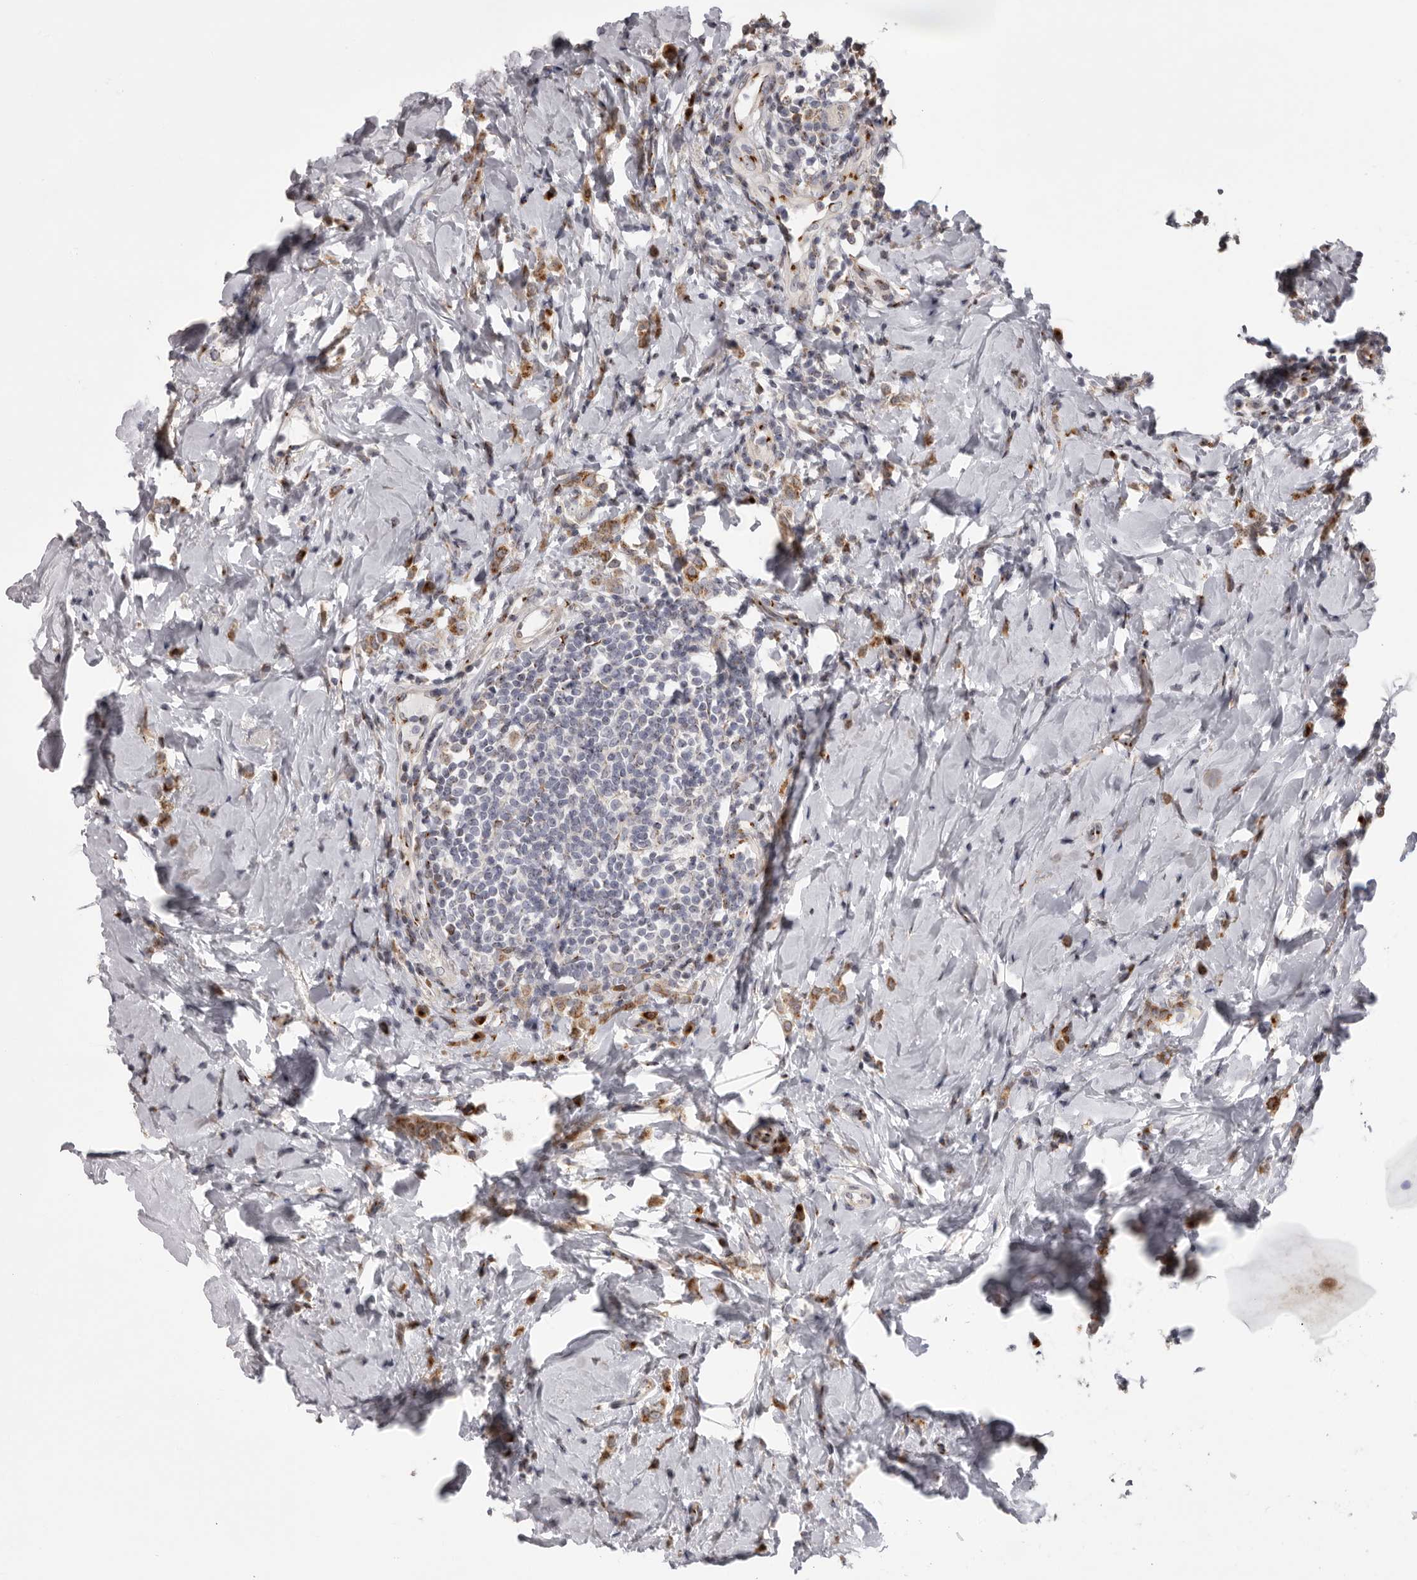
{"staining": {"intensity": "moderate", "quantity": ">75%", "location": "cytoplasmic/membranous"}, "tissue": "breast cancer", "cell_type": "Tumor cells", "image_type": "cancer", "snomed": [{"axis": "morphology", "description": "Lobular carcinoma"}, {"axis": "topography", "description": "Breast"}], "caption": "This photomicrograph shows IHC staining of breast lobular carcinoma, with medium moderate cytoplasmic/membranous expression in approximately >75% of tumor cells.", "gene": "WDR47", "patient": {"sex": "female", "age": 47}}